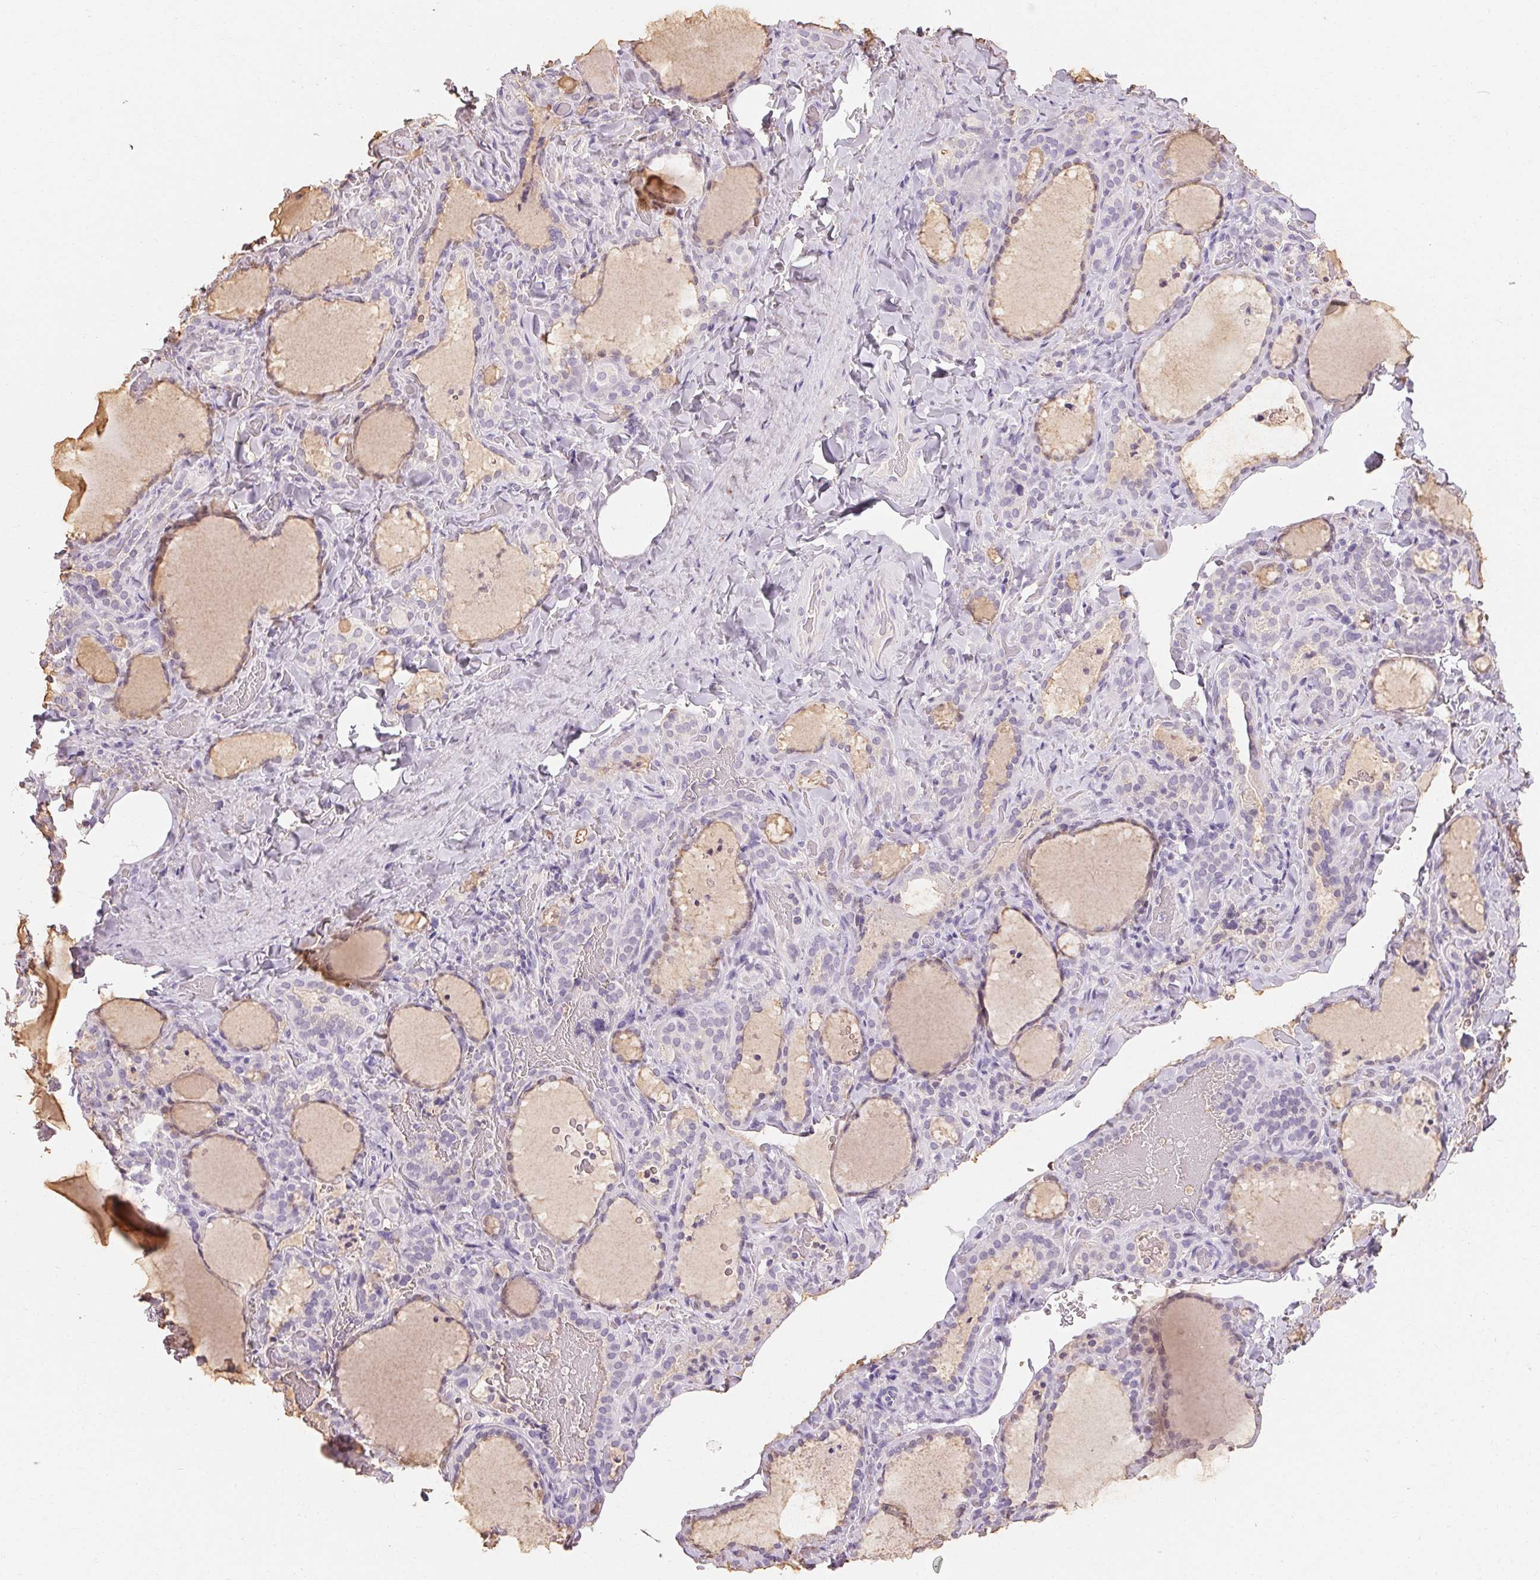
{"staining": {"intensity": "weak", "quantity": "25%-75%", "location": "cytoplasmic/membranous"}, "tissue": "thyroid gland", "cell_type": "Glandular cells", "image_type": "normal", "snomed": [{"axis": "morphology", "description": "Normal tissue, NOS"}, {"axis": "topography", "description": "Thyroid gland"}], "caption": "Thyroid gland stained with a brown dye exhibits weak cytoplasmic/membranous positive positivity in about 25%-75% of glandular cells.", "gene": "MAP7D2", "patient": {"sex": "female", "age": 22}}